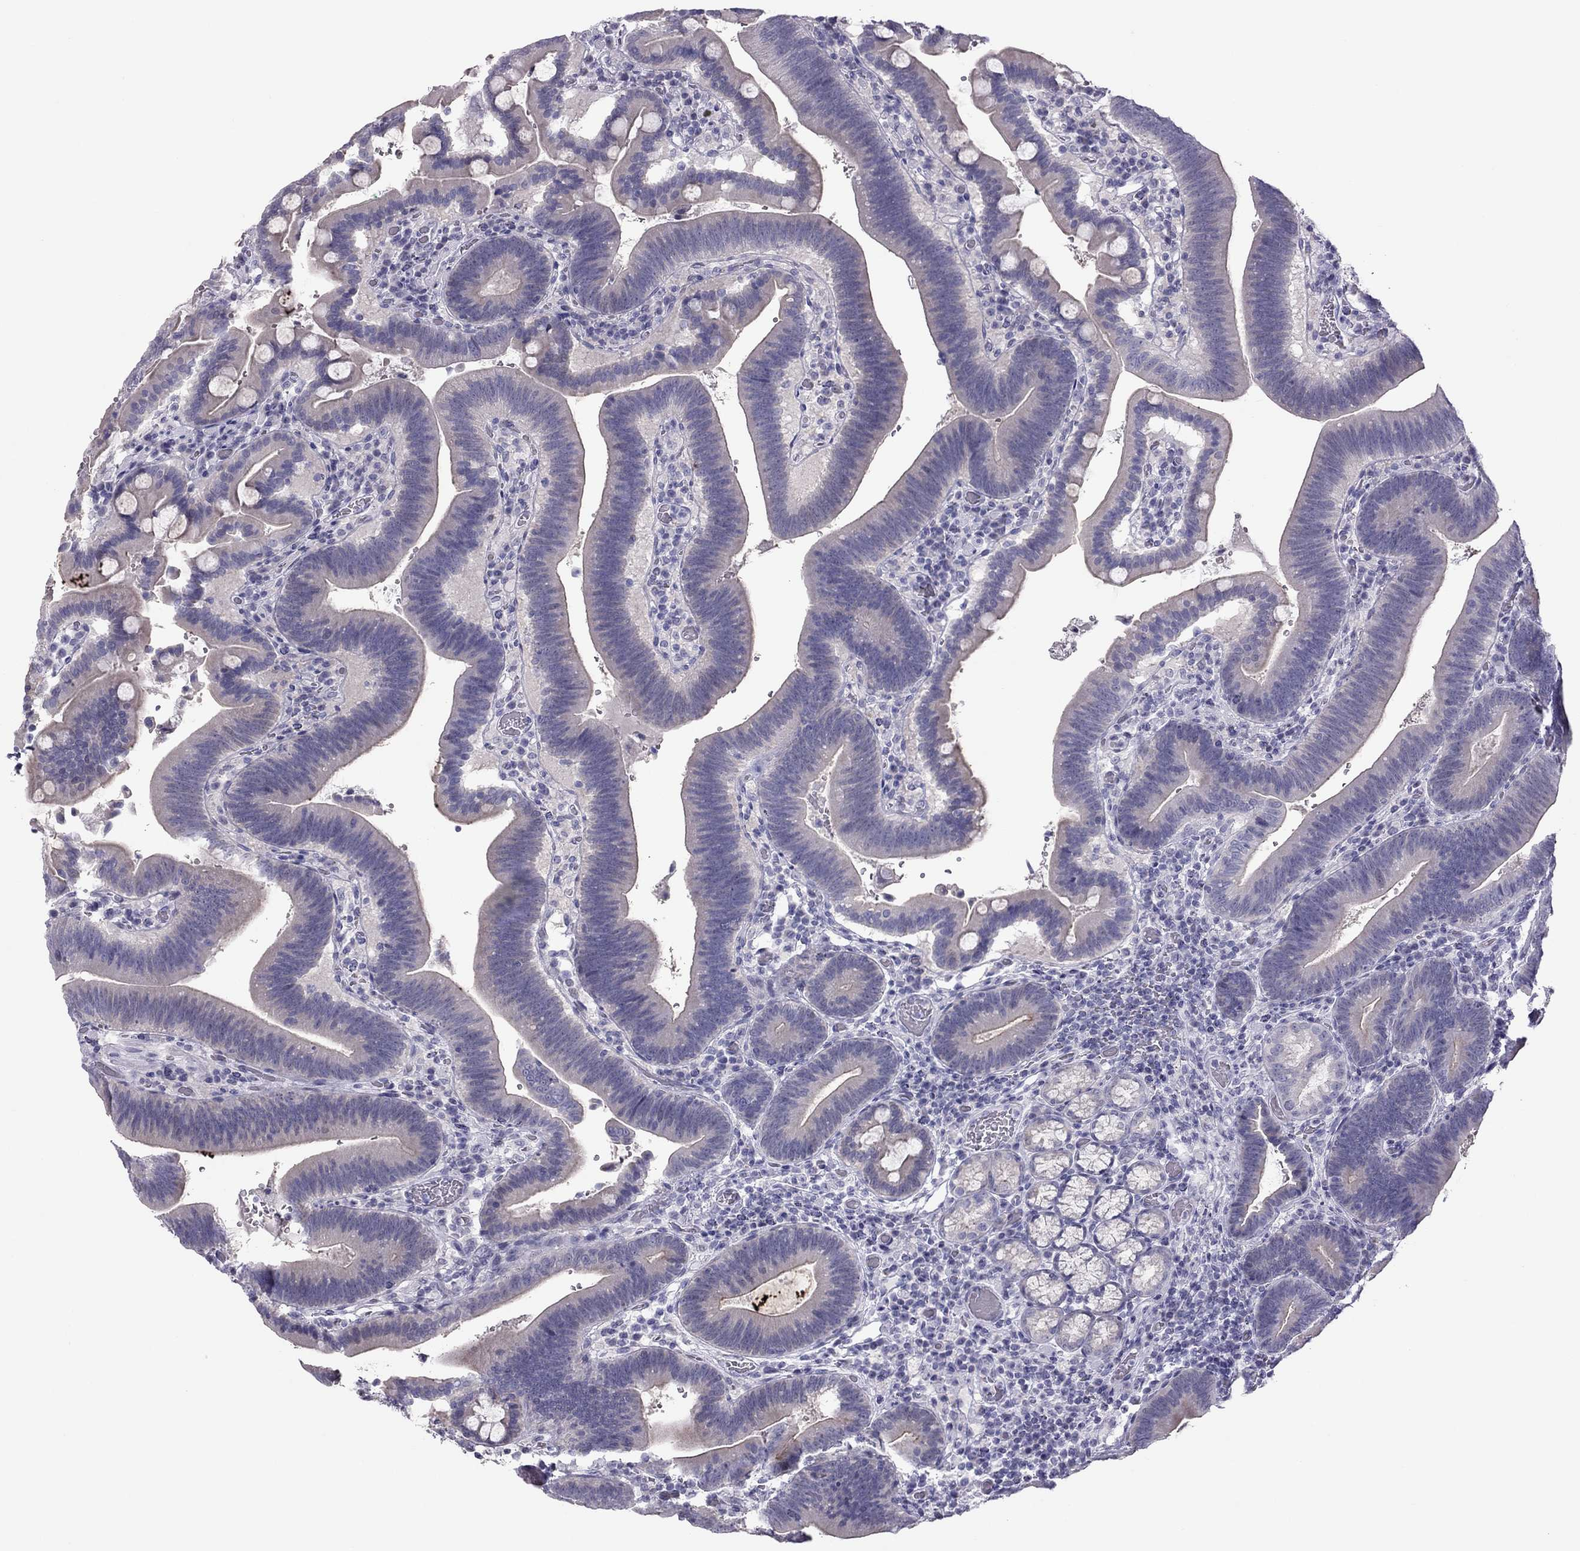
{"staining": {"intensity": "negative", "quantity": "none", "location": "none"}, "tissue": "duodenum", "cell_type": "Glandular cells", "image_type": "normal", "snomed": [{"axis": "morphology", "description": "Normal tissue, NOS"}, {"axis": "topography", "description": "Duodenum"}], "caption": "The image shows no significant positivity in glandular cells of duodenum.", "gene": "TEX14", "patient": {"sex": "female", "age": 62}}